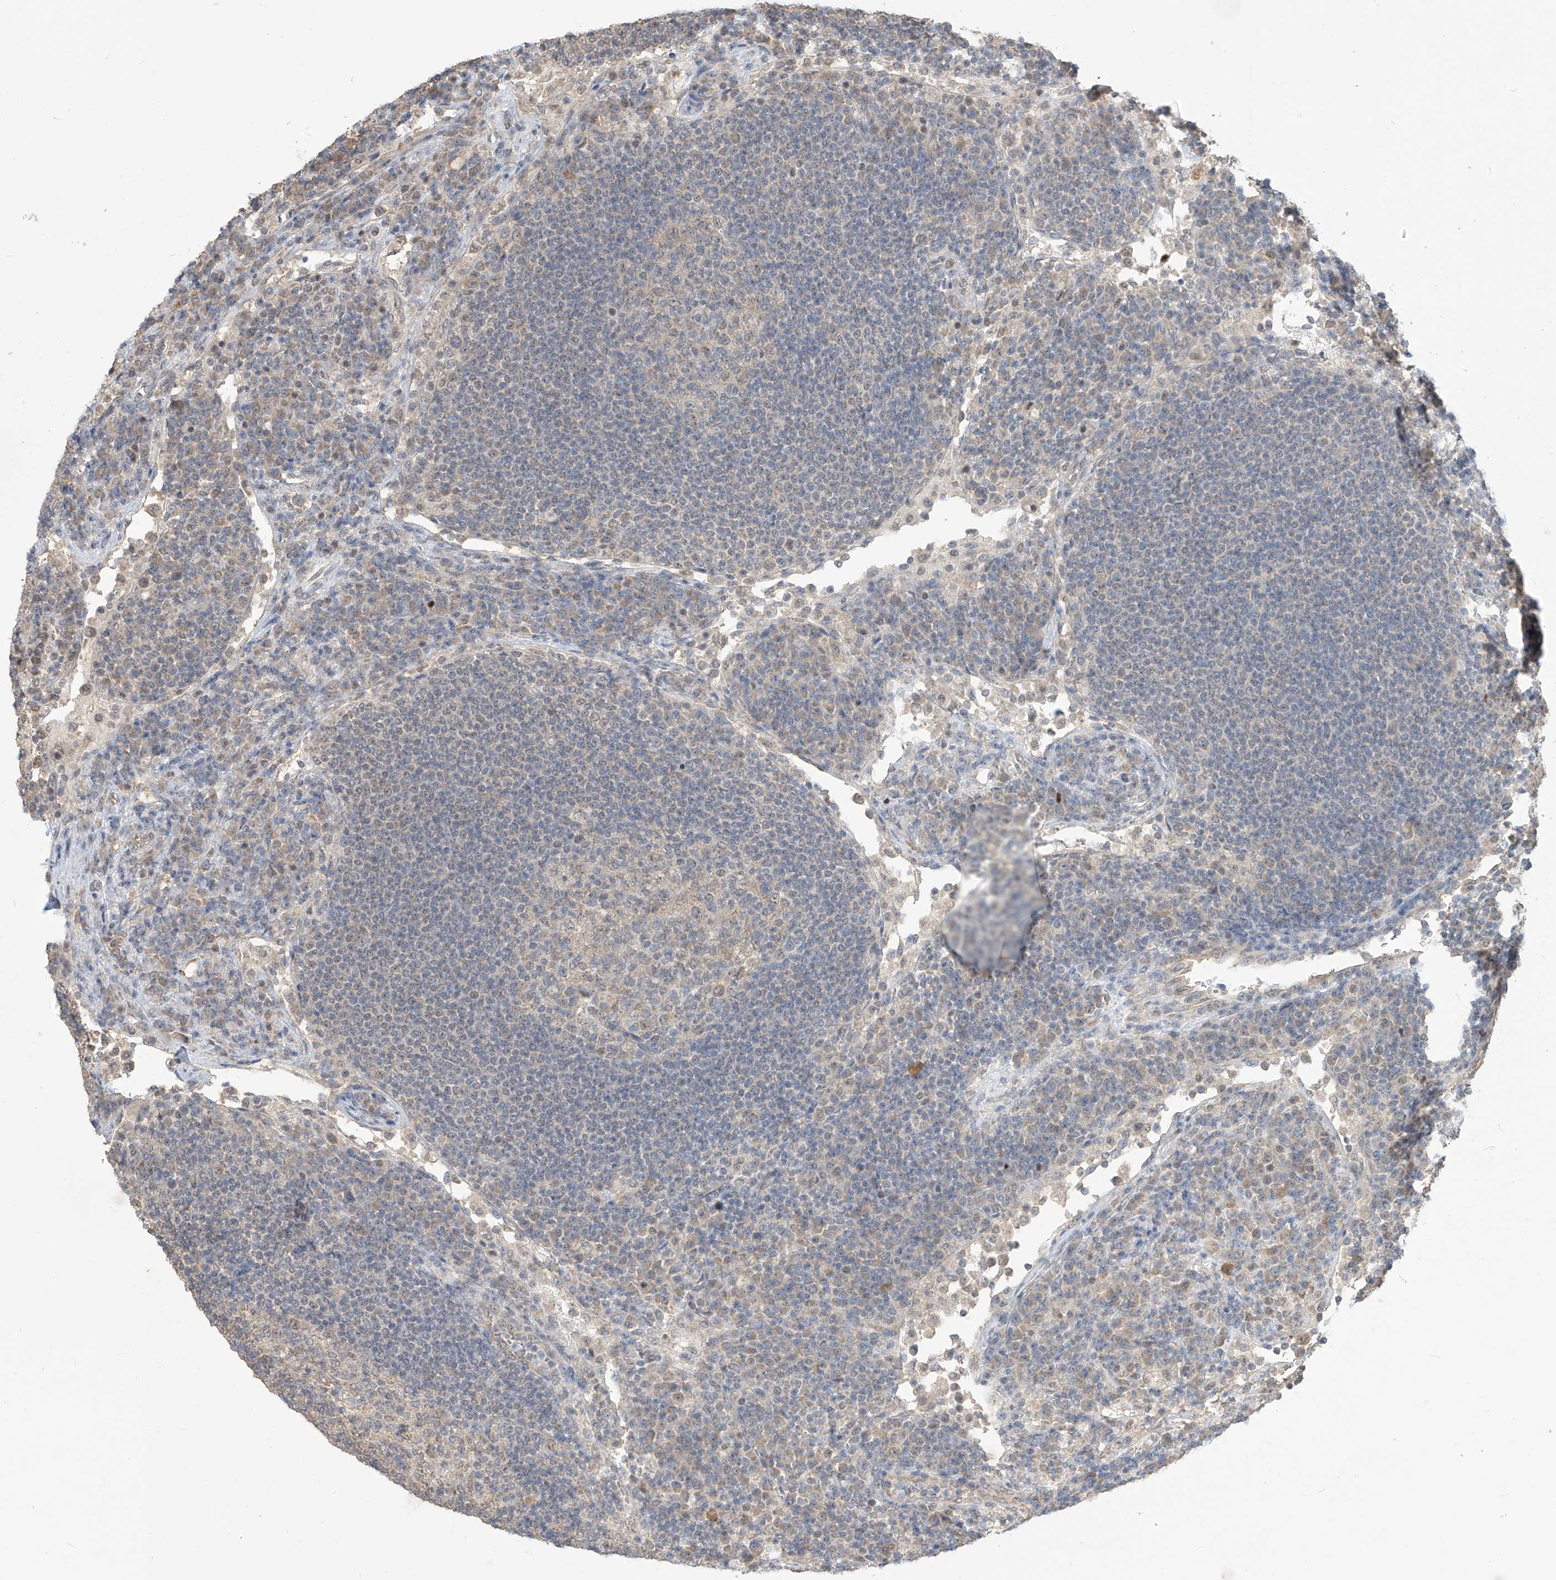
{"staining": {"intensity": "weak", "quantity": "<25%", "location": "nuclear"}, "tissue": "lymph node", "cell_type": "Germinal center cells", "image_type": "normal", "snomed": [{"axis": "morphology", "description": "Normal tissue, NOS"}, {"axis": "topography", "description": "Lymph node"}], "caption": "IHC histopathology image of benign lymph node stained for a protein (brown), which displays no positivity in germinal center cells.", "gene": "KIAA1522", "patient": {"sex": "female", "age": 53}}